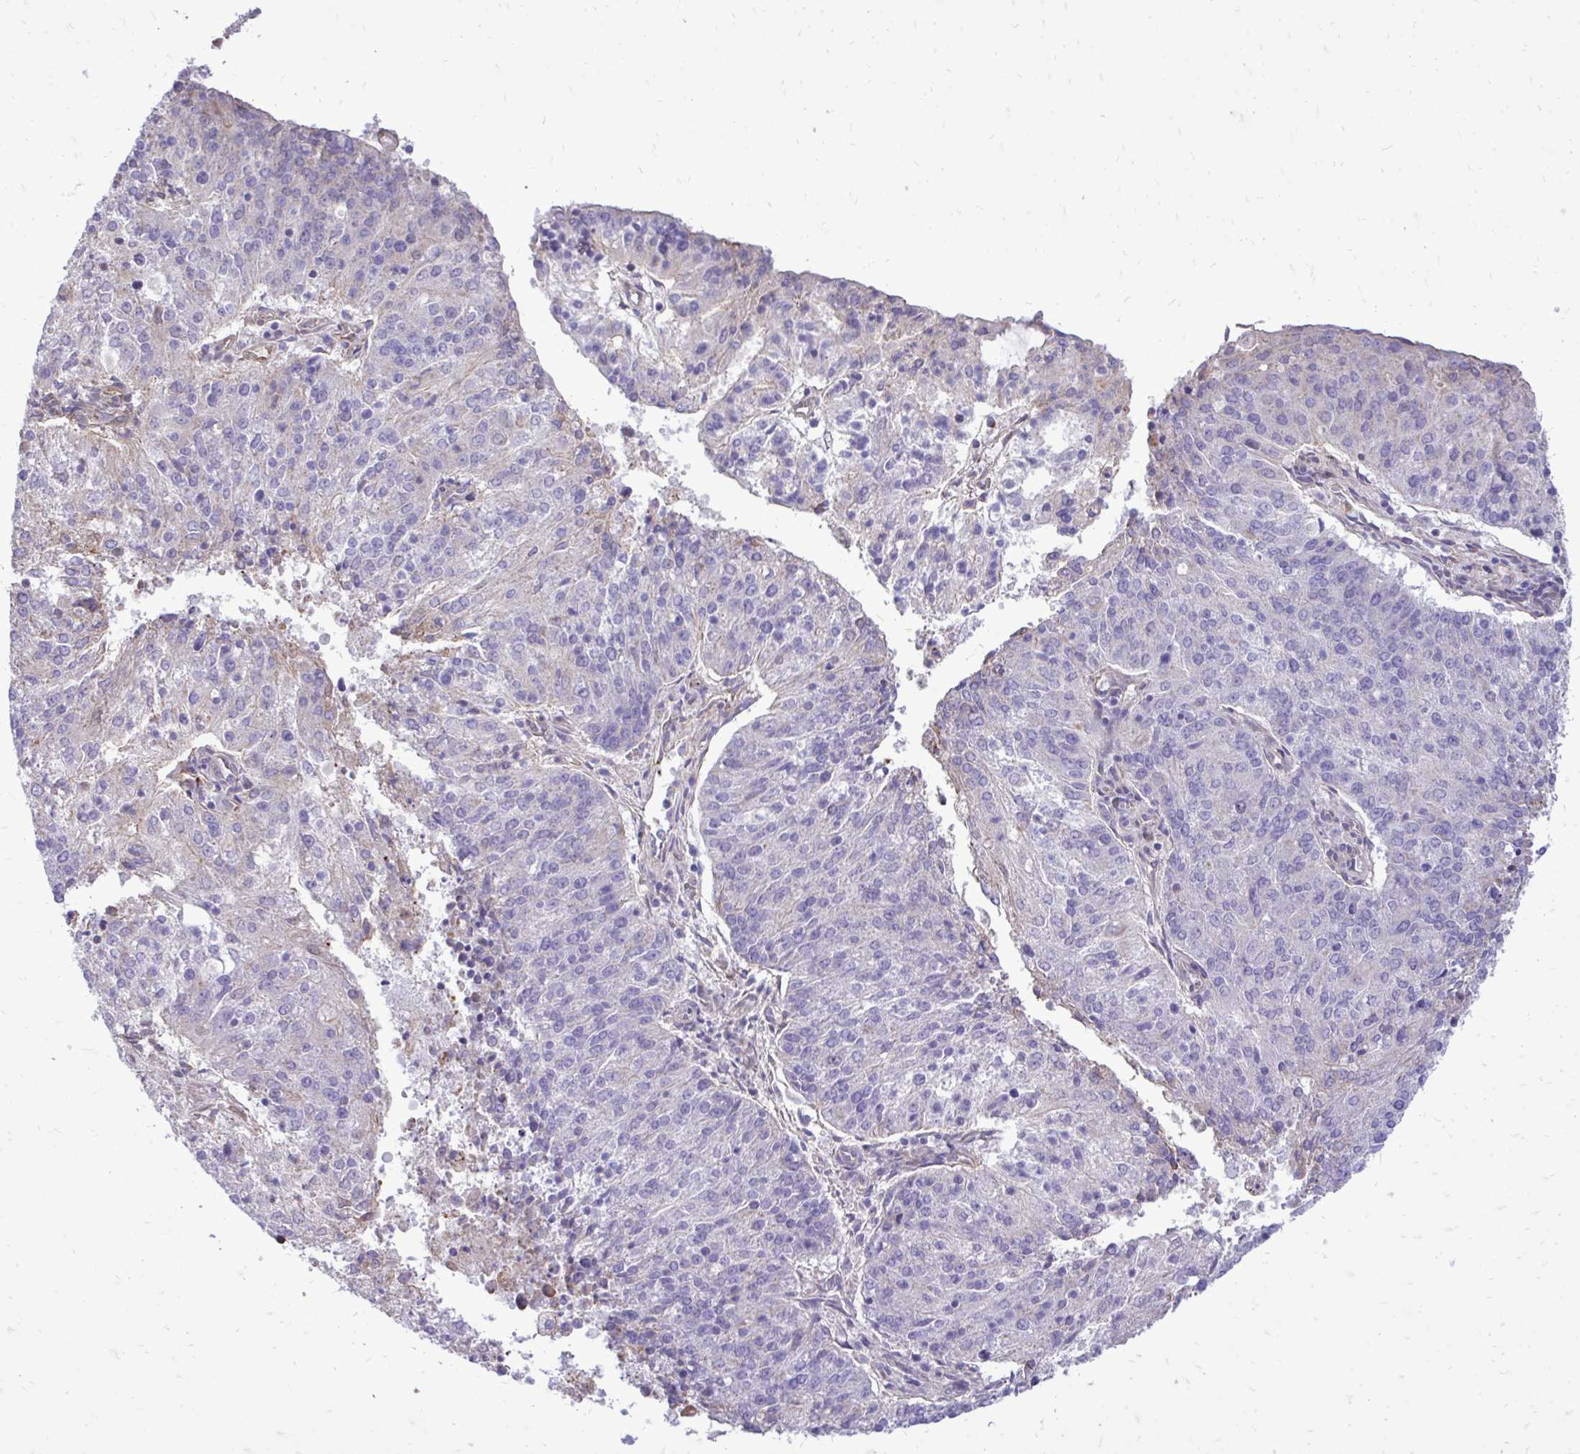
{"staining": {"intensity": "negative", "quantity": "none", "location": "none"}, "tissue": "endometrial cancer", "cell_type": "Tumor cells", "image_type": "cancer", "snomed": [{"axis": "morphology", "description": "Adenocarcinoma, NOS"}, {"axis": "topography", "description": "Endometrium"}], "caption": "Immunohistochemical staining of endometrial adenocarcinoma reveals no significant staining in tumor cells.", "gene": "ATP13A2", "patient": {"sex": "female", "age": 82}}